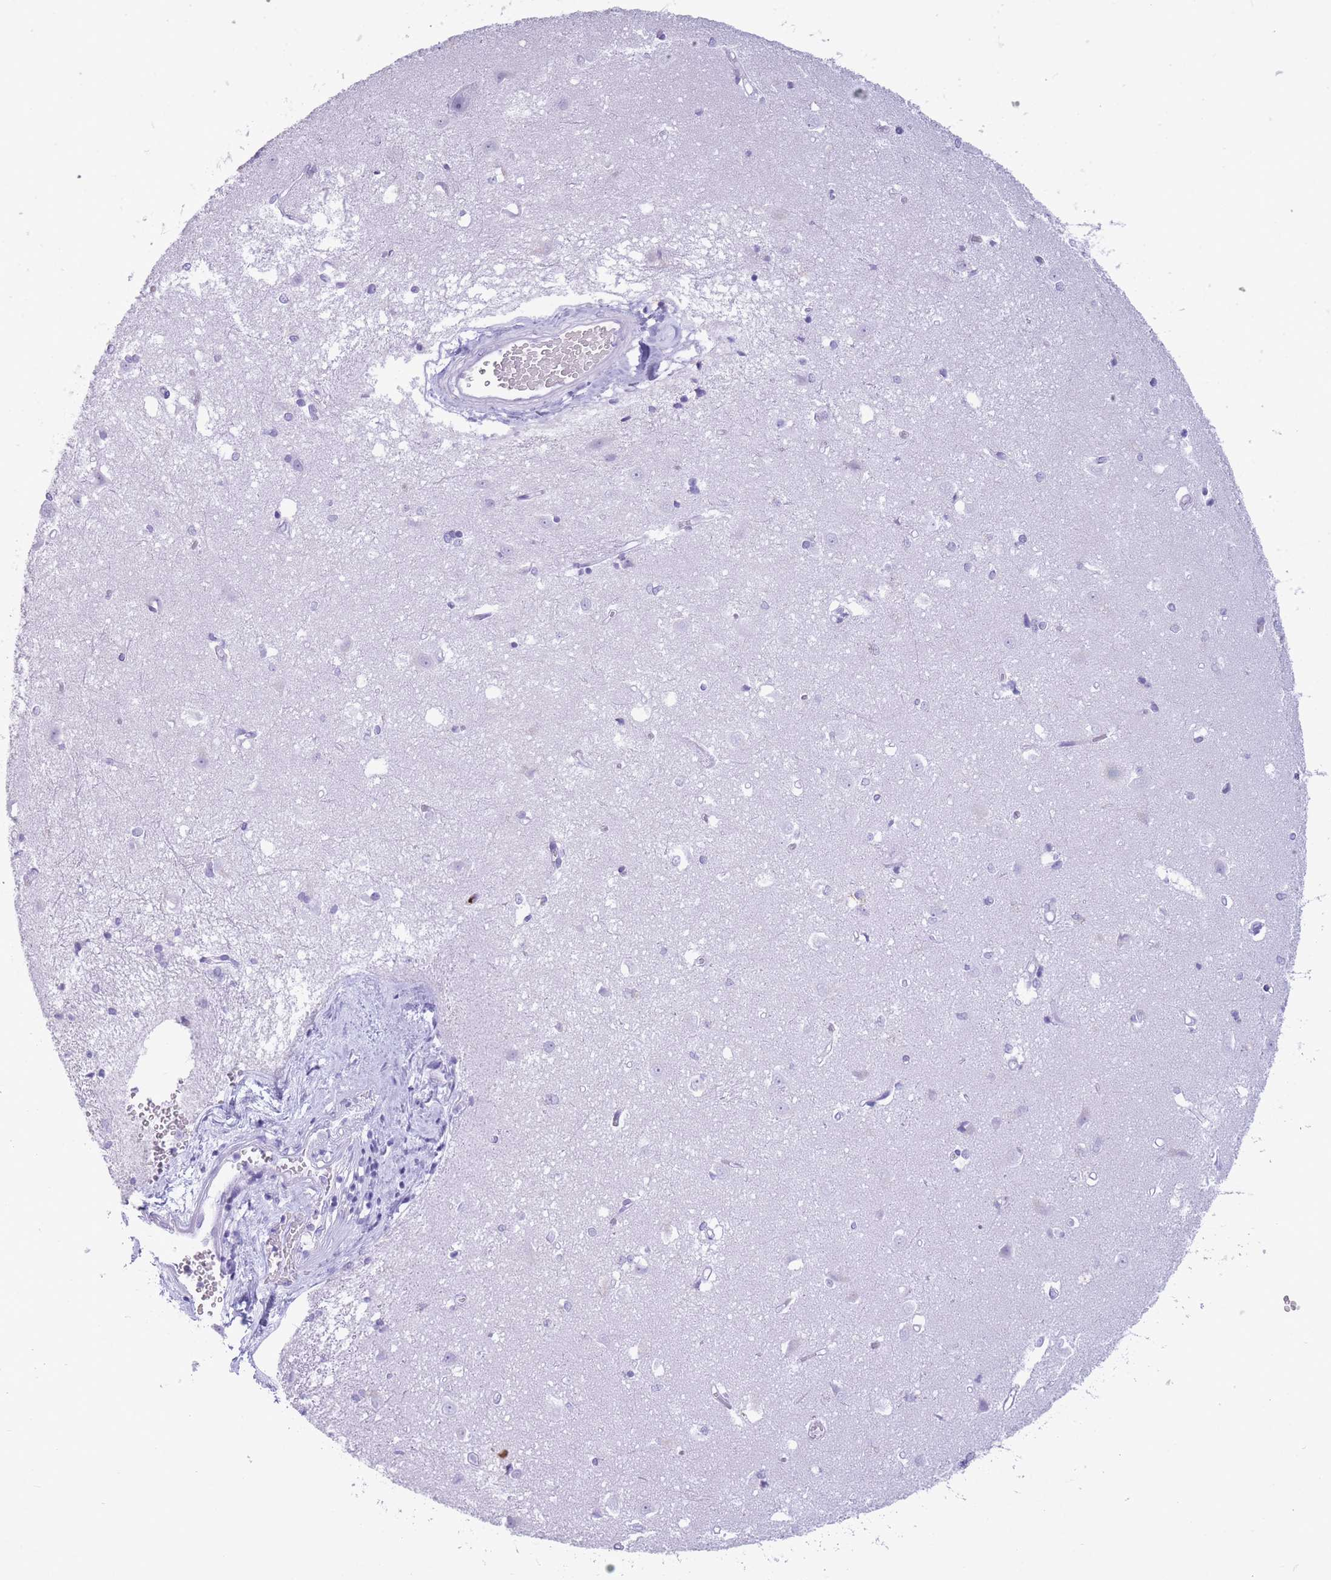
{"staining": {"intensity": "negative", "quantity": "none", "location": "none"}, "tissue": "caudate", "cell_type": "Glial cells", "image_type": "normal", "snomed": [{"axis": "morphology", "description": "Normal tissue, NOS"}, {"axis": "topography", "description": "Lateral ventricle wall"}], "caption": "This is a micrograph of immunohistochemistry (IHC) staining of benign caudate, which shows no staining in glial cells.", "gene": "OR4F16", "patient": {"sex": "male", "age": 37}}